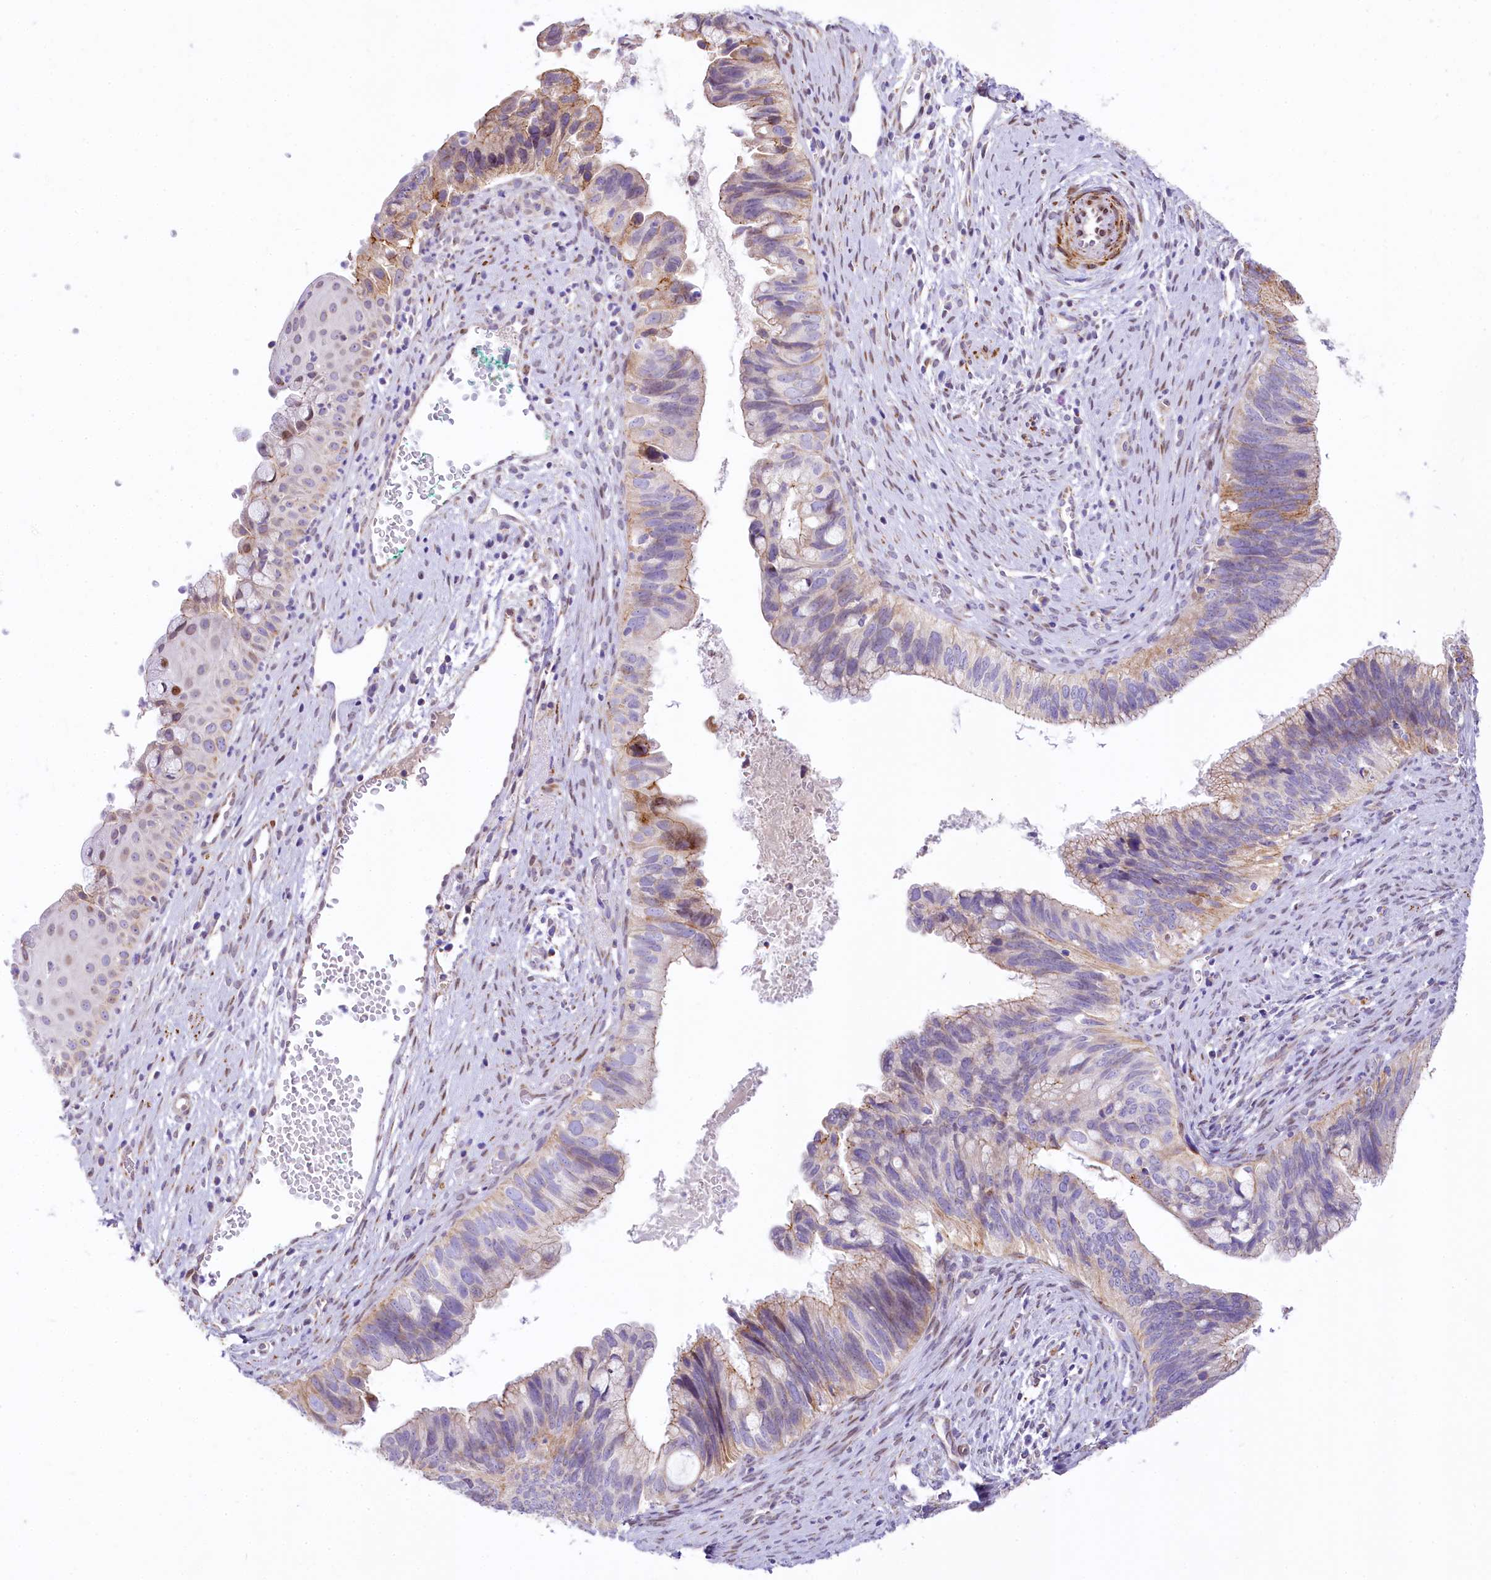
{"staining": {"intensity": "moderate", "quantity": "<25%", "location": "cytoplasmic/membranous"}, "tissue": "cervical cancer", "cell_type": "Tumor cells", "image_type": "cancer", "snomed": [{"axis": "morphology", "description": "Adenocarcinoma, NOS"}, {"axis": "topography", "description": "Cervix"}], "caption": "Cervical cancer was stained to show a protein in brown. There is low levels of moderate cytoplasmic/membranous positivity in approximately <25% of tumor cells.", "gene": "PPIP5K2", "patient": {"sex": "female", "age": 42}}